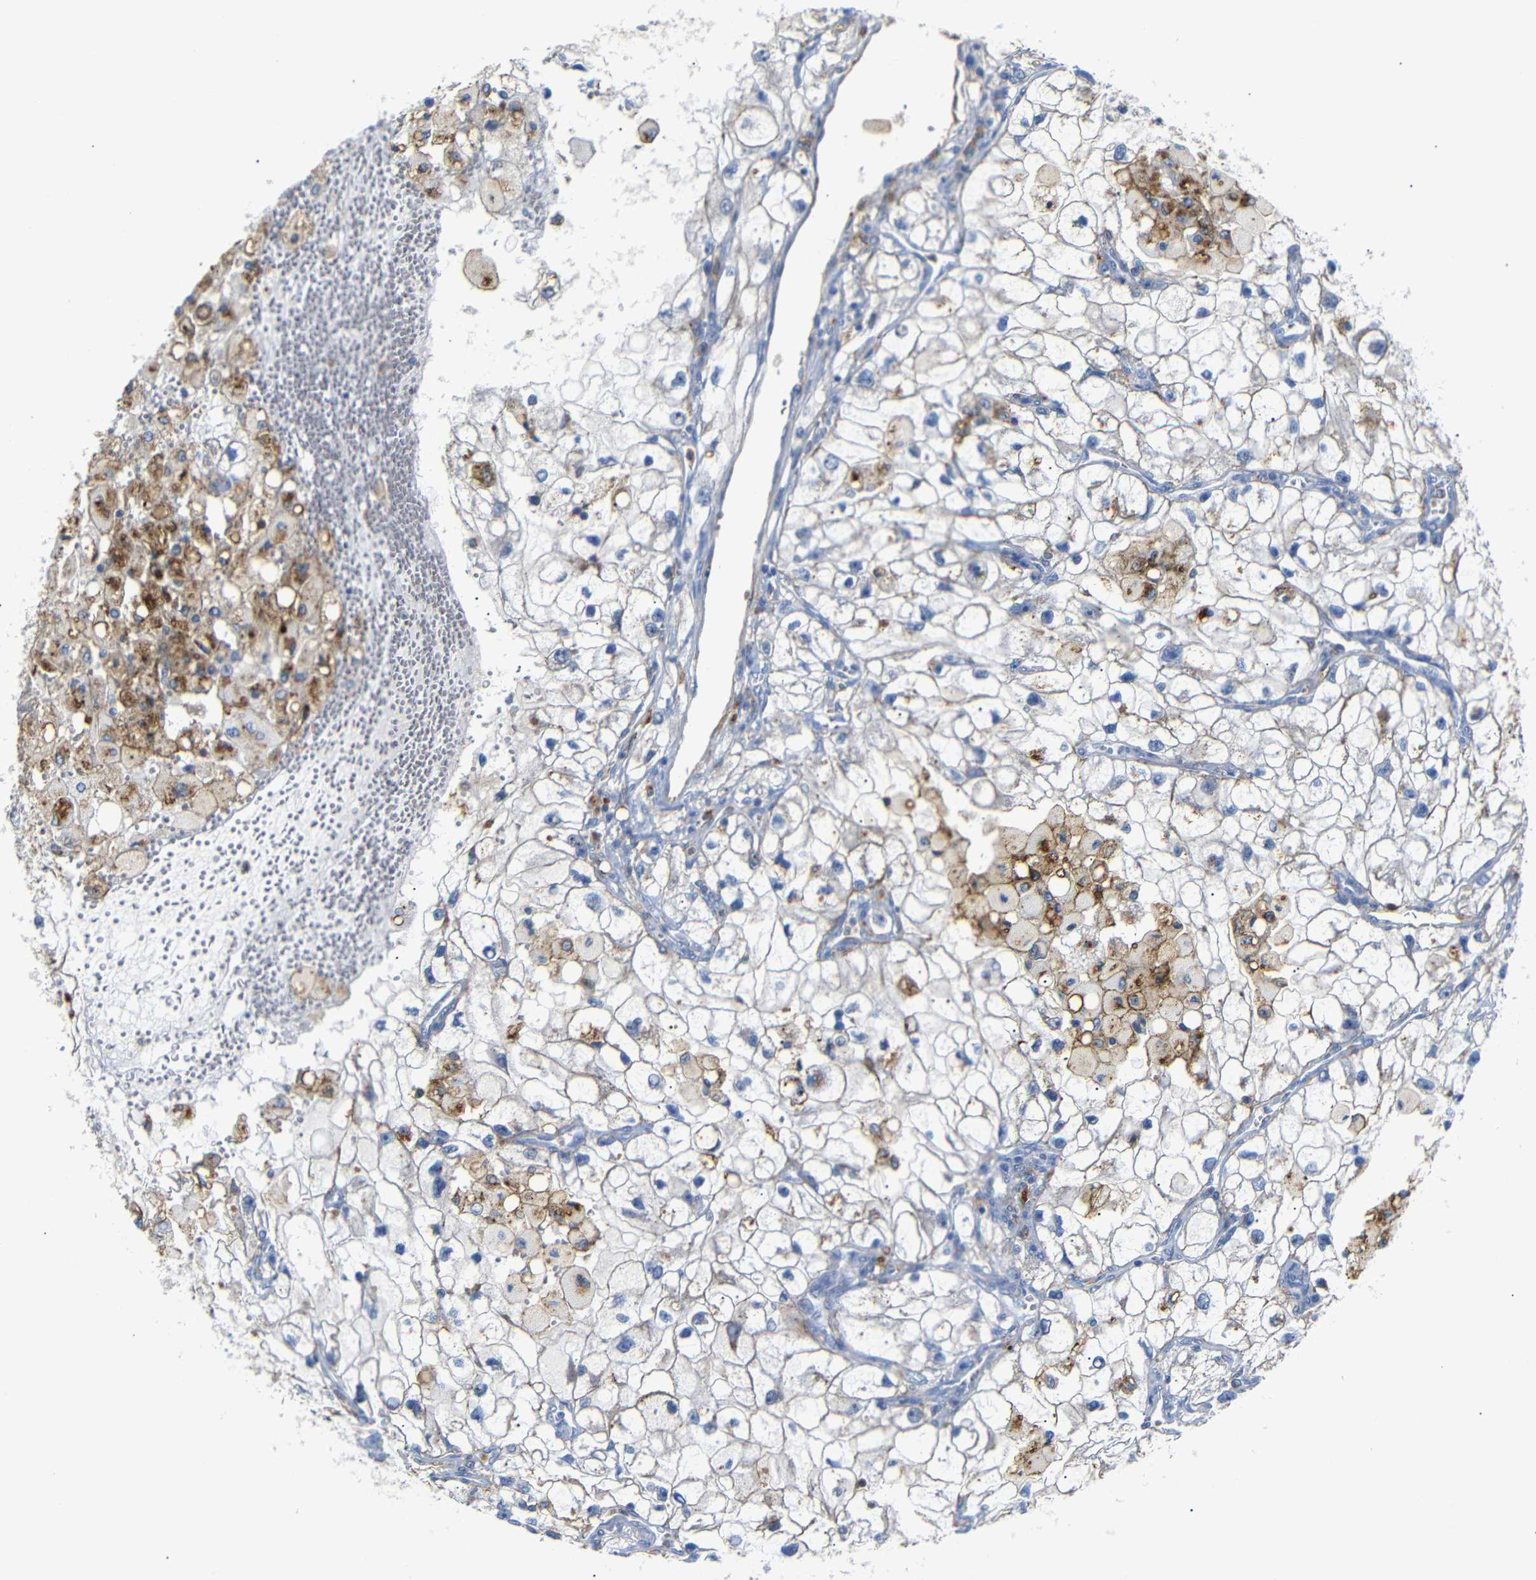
{"staining": {"intensity": "negative", "quantity": "none", "location": "none"}, "tissue": "renal cancer", "cell_type": "Tumor cells", "image_type": "cancer", "snomed": [{"axis": "morphology", "description": "Adenocarcinoma, NOS"}, {"axis": "topography", "description": "Kidney"}], "caption": "Immunohistochemical staining of human renal cancer demonstrates no significant staining in tumor cells.", "gene": "SDCBP", "patient": {"sex": "female", "age": 70}}